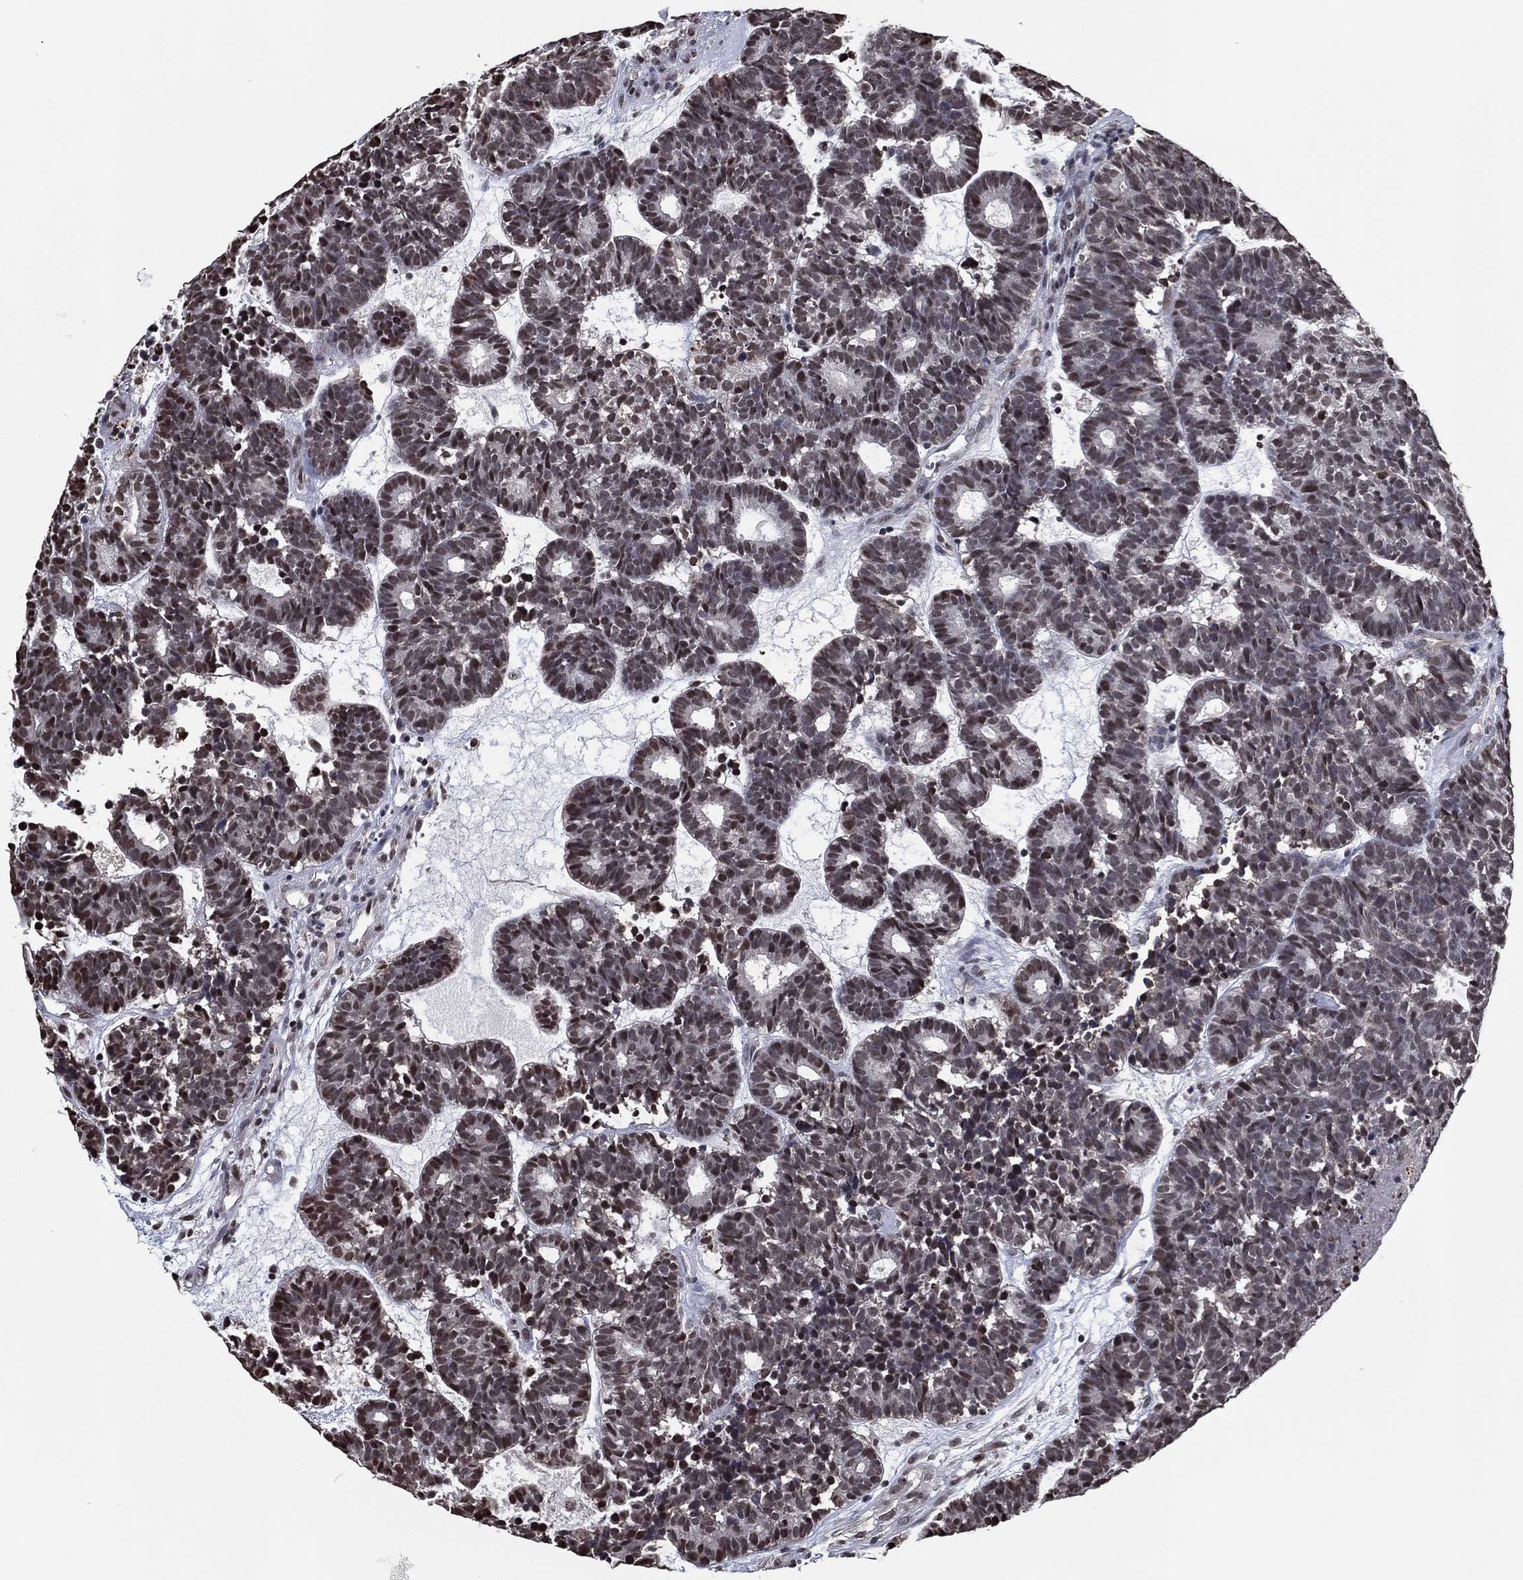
{"staining": {"intensity": "moderate", "quantity": "25%-75%", "location": "nuclear"}, "tissue": "head and neck cancer", "cell_type": "Tumor cells", "image_type": "cancer", "snomed": [{"axis": "morphology", "description": "Adenocarcinoma, NOS"}, {"axis": "topography", "description": "Head-Neck"}], "caption": "Immunohistochemical staining of human head and neck cancer (adenocarcinoma) reveals moderate nuclear protein staining in approximately 25%-75% of tumor cells.", "gene": "ZBTB42", "patient": {"sex": "female", "age": 81}}